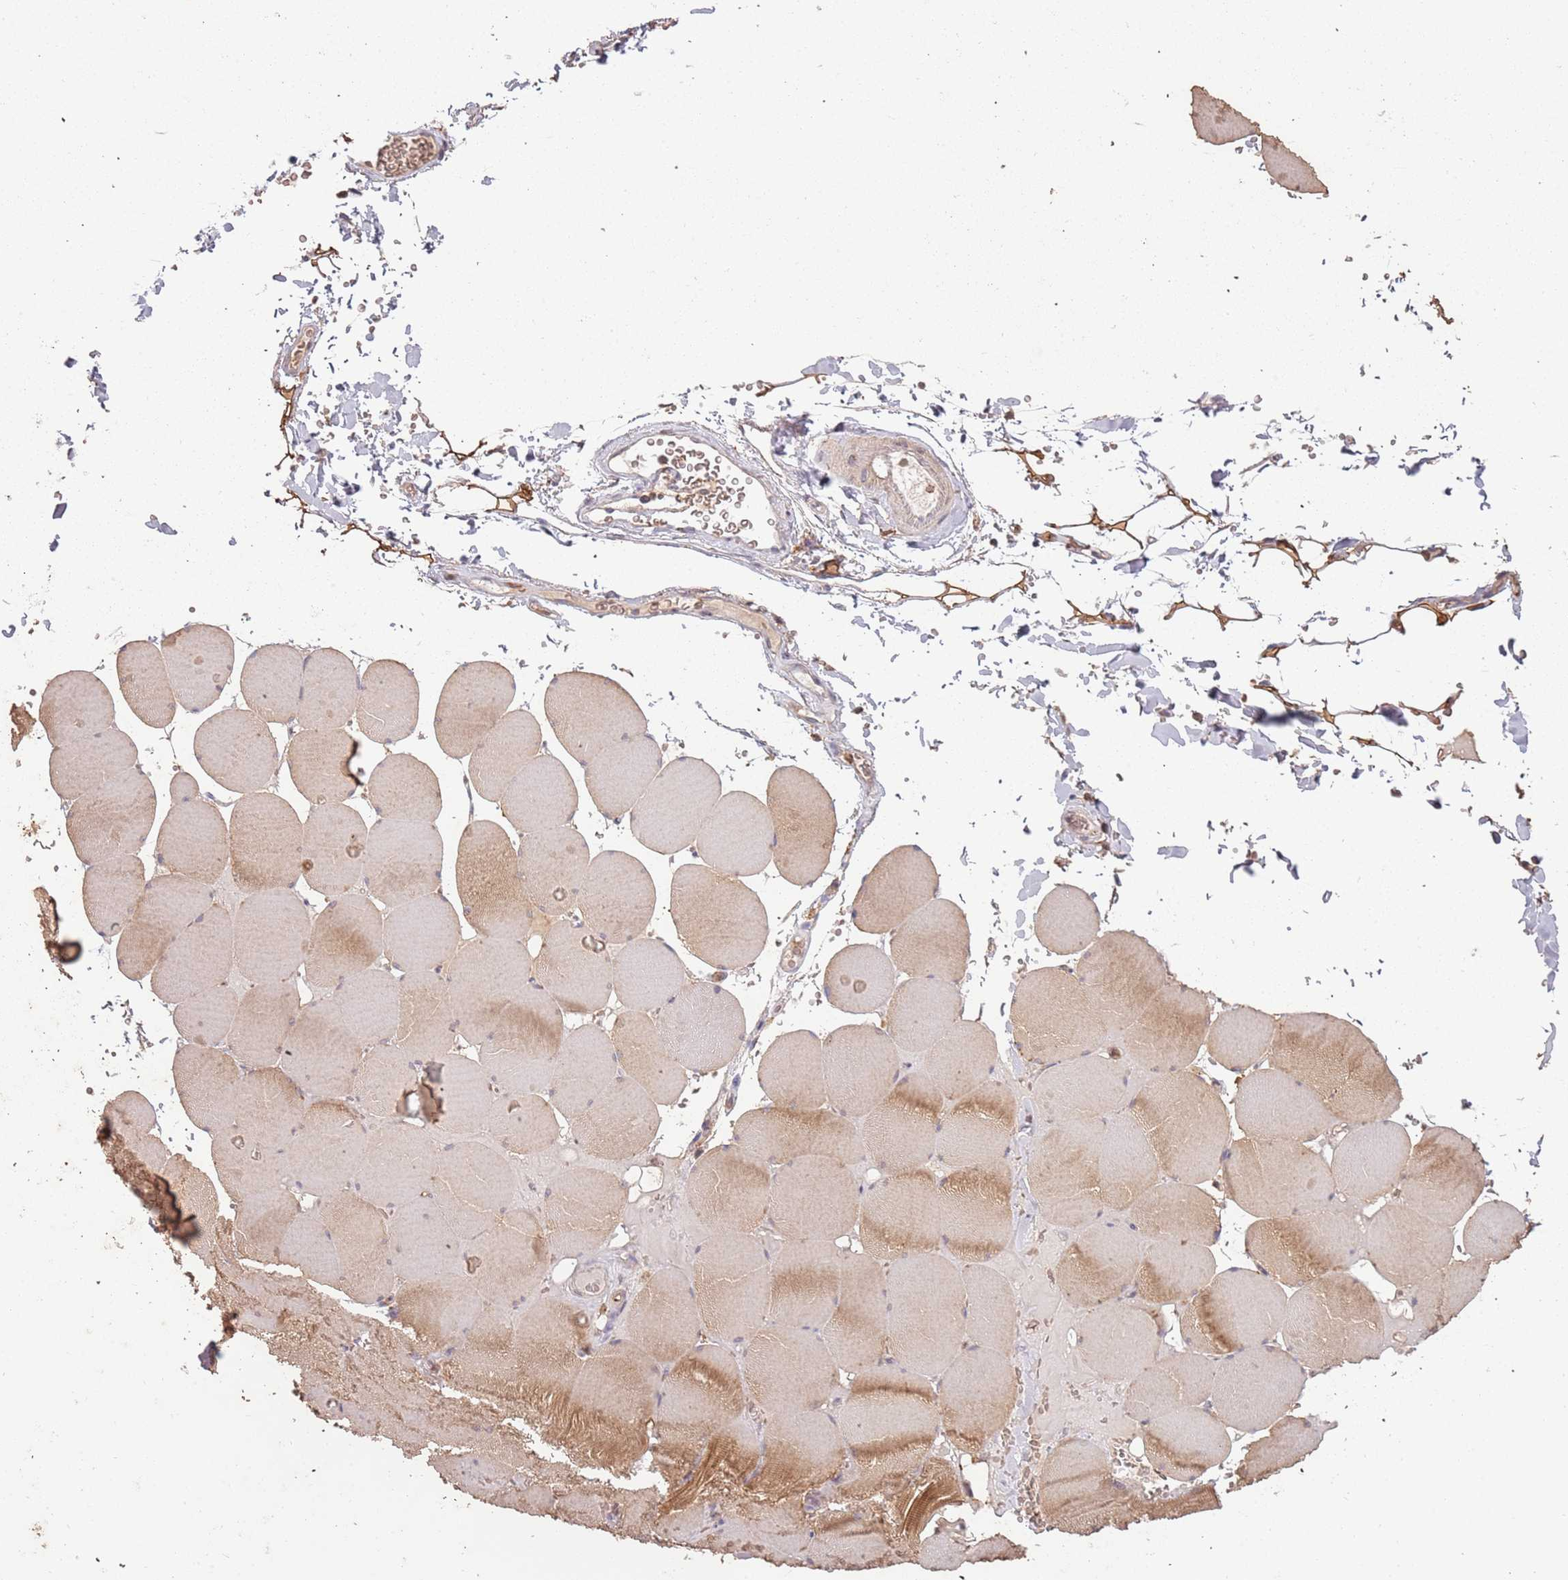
{"staining": {"intensity": "moderate", "quantity": "25%-75%", "location": "cytoplasmic/membranous"}, "tissue": "skeletal muscle", "cell_type": "Myocytes", "image_type": "normal", "snomed": [{"axis": "morphology", "description": "Normal tissue, NOS"}, {"axis": "topography", "description": "Skeletal muscle"}, {"axis": "topography", "description": "Head-Neck"}], "caption": "Protein expression analysis of unremarkable skeletal muscle demonstrates moderate cytoplasmic/membranous staining in about 25%-75% of myocytes. (DAB = brown stain, brightfield microscopy at high magnification).", "gene": "ATOSB", "patient": {"sex": "male", "age": 66}}